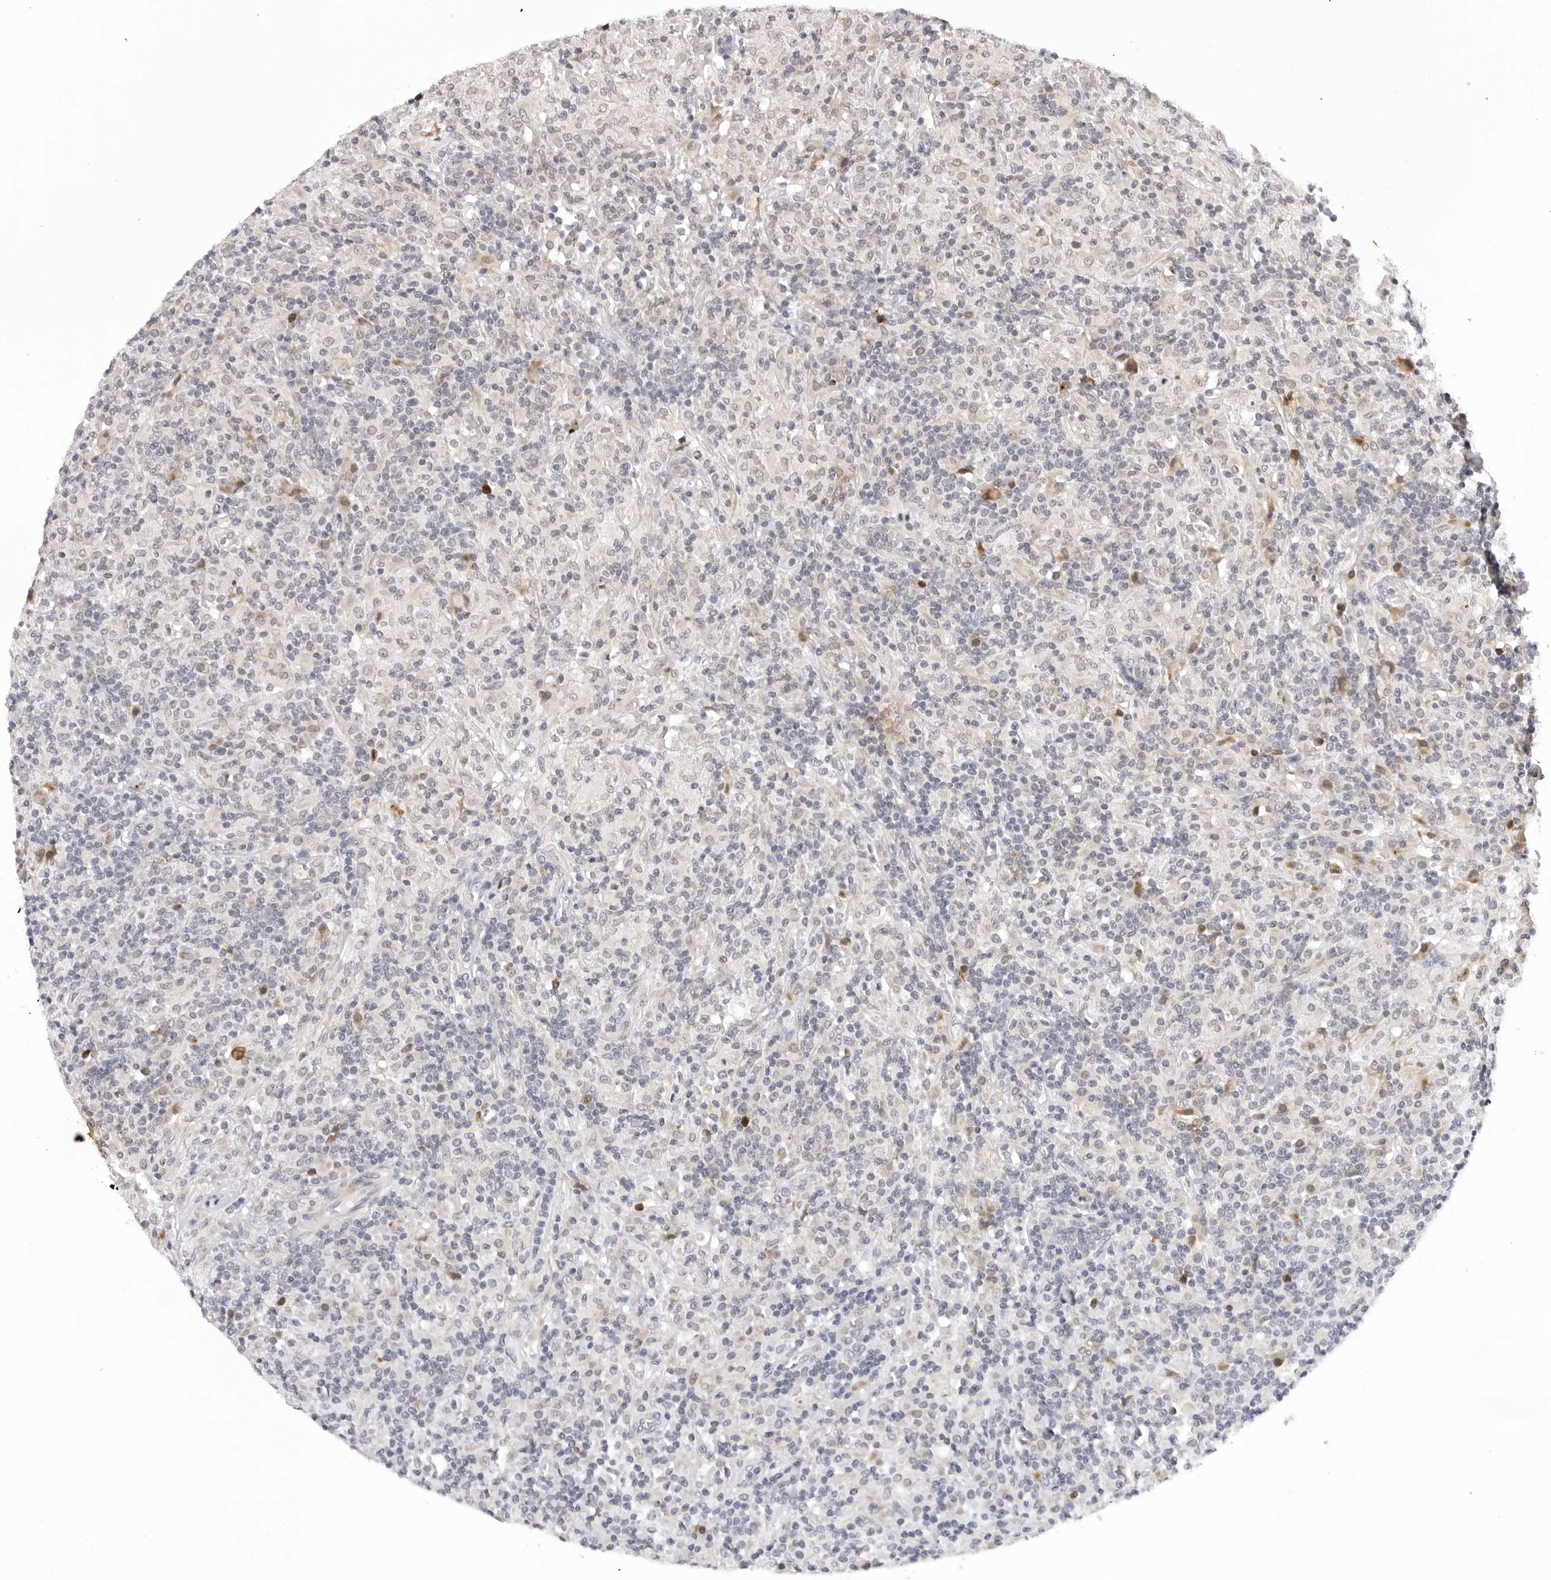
{"staining": {"intensity": "weak", "quantity": "<25%", "location": "cytoplasmic/membranous"}, "tissue": "lymphoma", "cell_type": "Tumor cells", "image_type": "cancer", "snomed": [{"axis": "morphology", "description": "Hodgkin's disease, NOS"}, {"axis": "topography", "description": "Lymph node"}], "caption": "Tumor cells show no significant staining in Hodgkin's disease.", "gene": "IL17RA", "patient": {"sex": "male", "age": 70}}